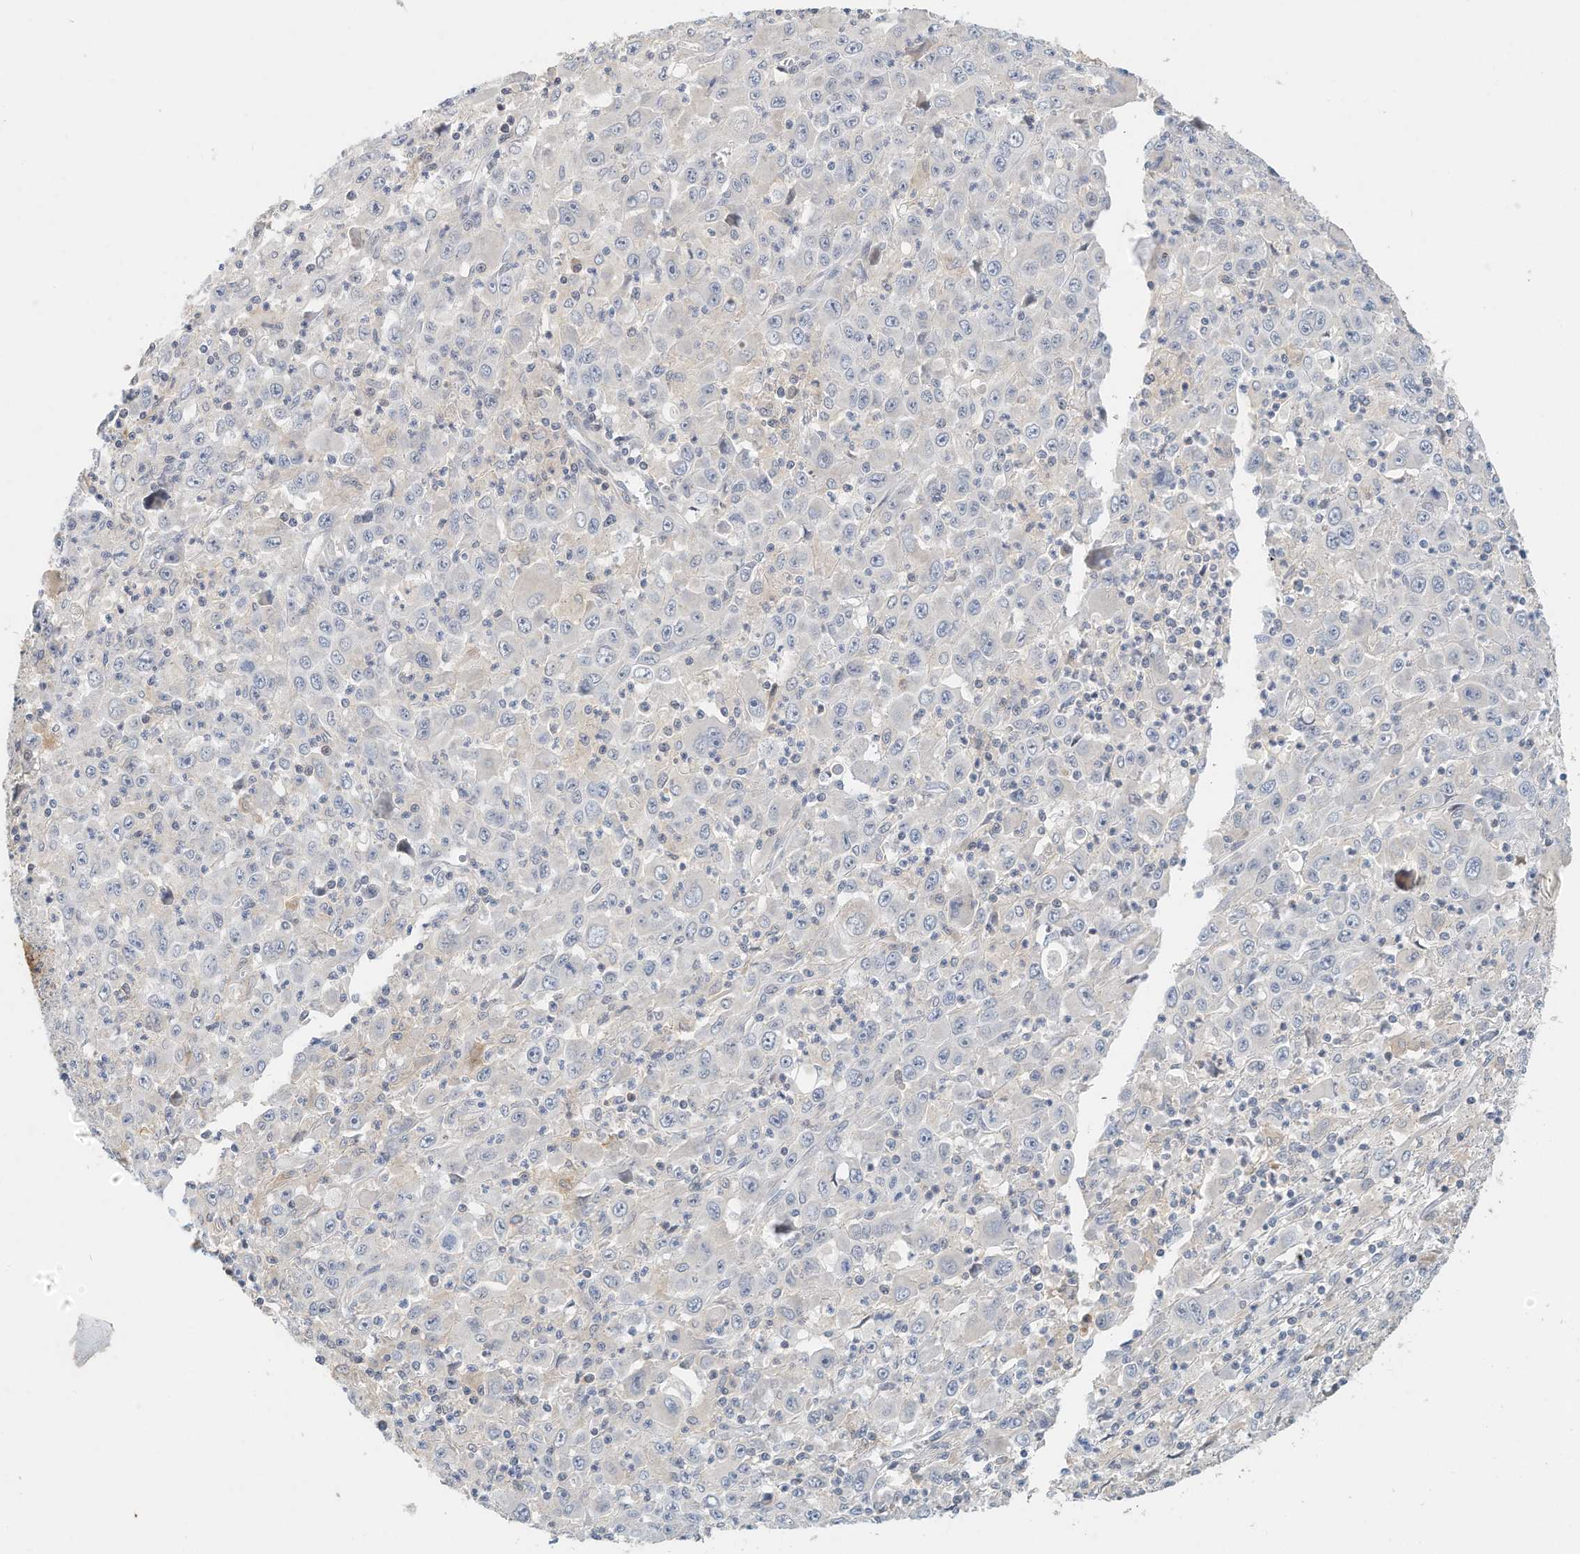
{"staining": {"intensity": "negative", "quantity": "none", "location": "none"}, "tissue": "melanoma", "cell_type": "Tumor cells", "image_type": "cancer", "snomed": [{"axis": "morphology", "description": "Malignant melanoma, Metastatic site"}, {"axis": "topography", "description": "Skin"}], "caption": "This is an IHC histopathology image of malignant melanoma (metastatic site). There is no expression in tumor cells.", "gene": "MICAL1", "patient": {"sex": "female", "age": 56}}